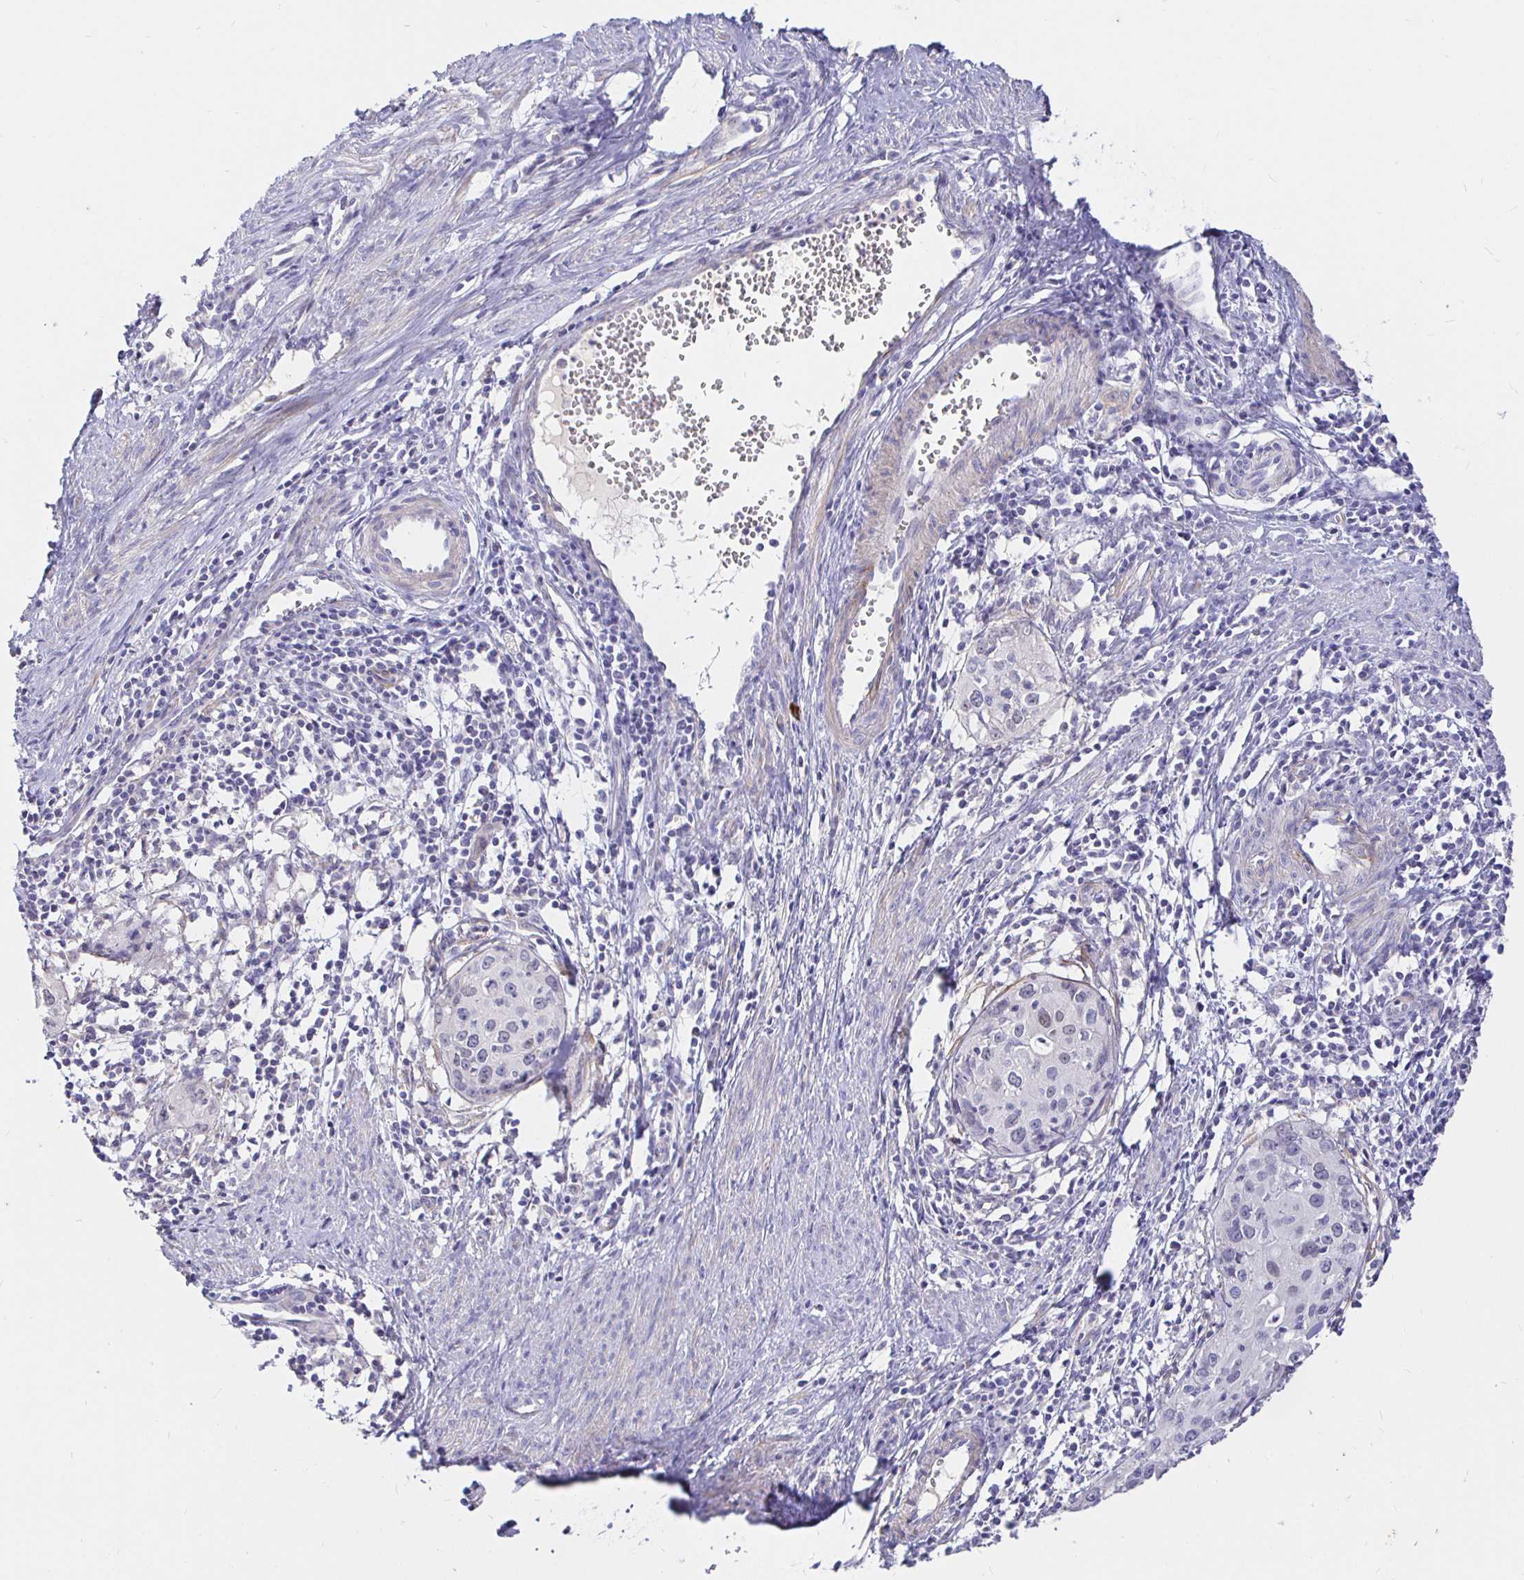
{"staining": {"intensity": "negative", "quantity": "none", "location": "none"}, "tissue": "cervical cancer", "cell_type": "Tumor cells", "image_type": "cancer", "snomed": [{"axis": "morphology", "description": "Squamous cell carcinoma, NOS"}, {"axis": "topography", "description": "Cervix"}], "caption": "Image shows no protein expression in tumor cells of cervical cancer tissue. The staining is performed using DAB (3,3'-diaminobenzidine) brown chromogen with nuclei counter-stained in using hematoxylin.", "gene": "PALM2AKAP2", "patient": {"sex": "female", "age": 40}}